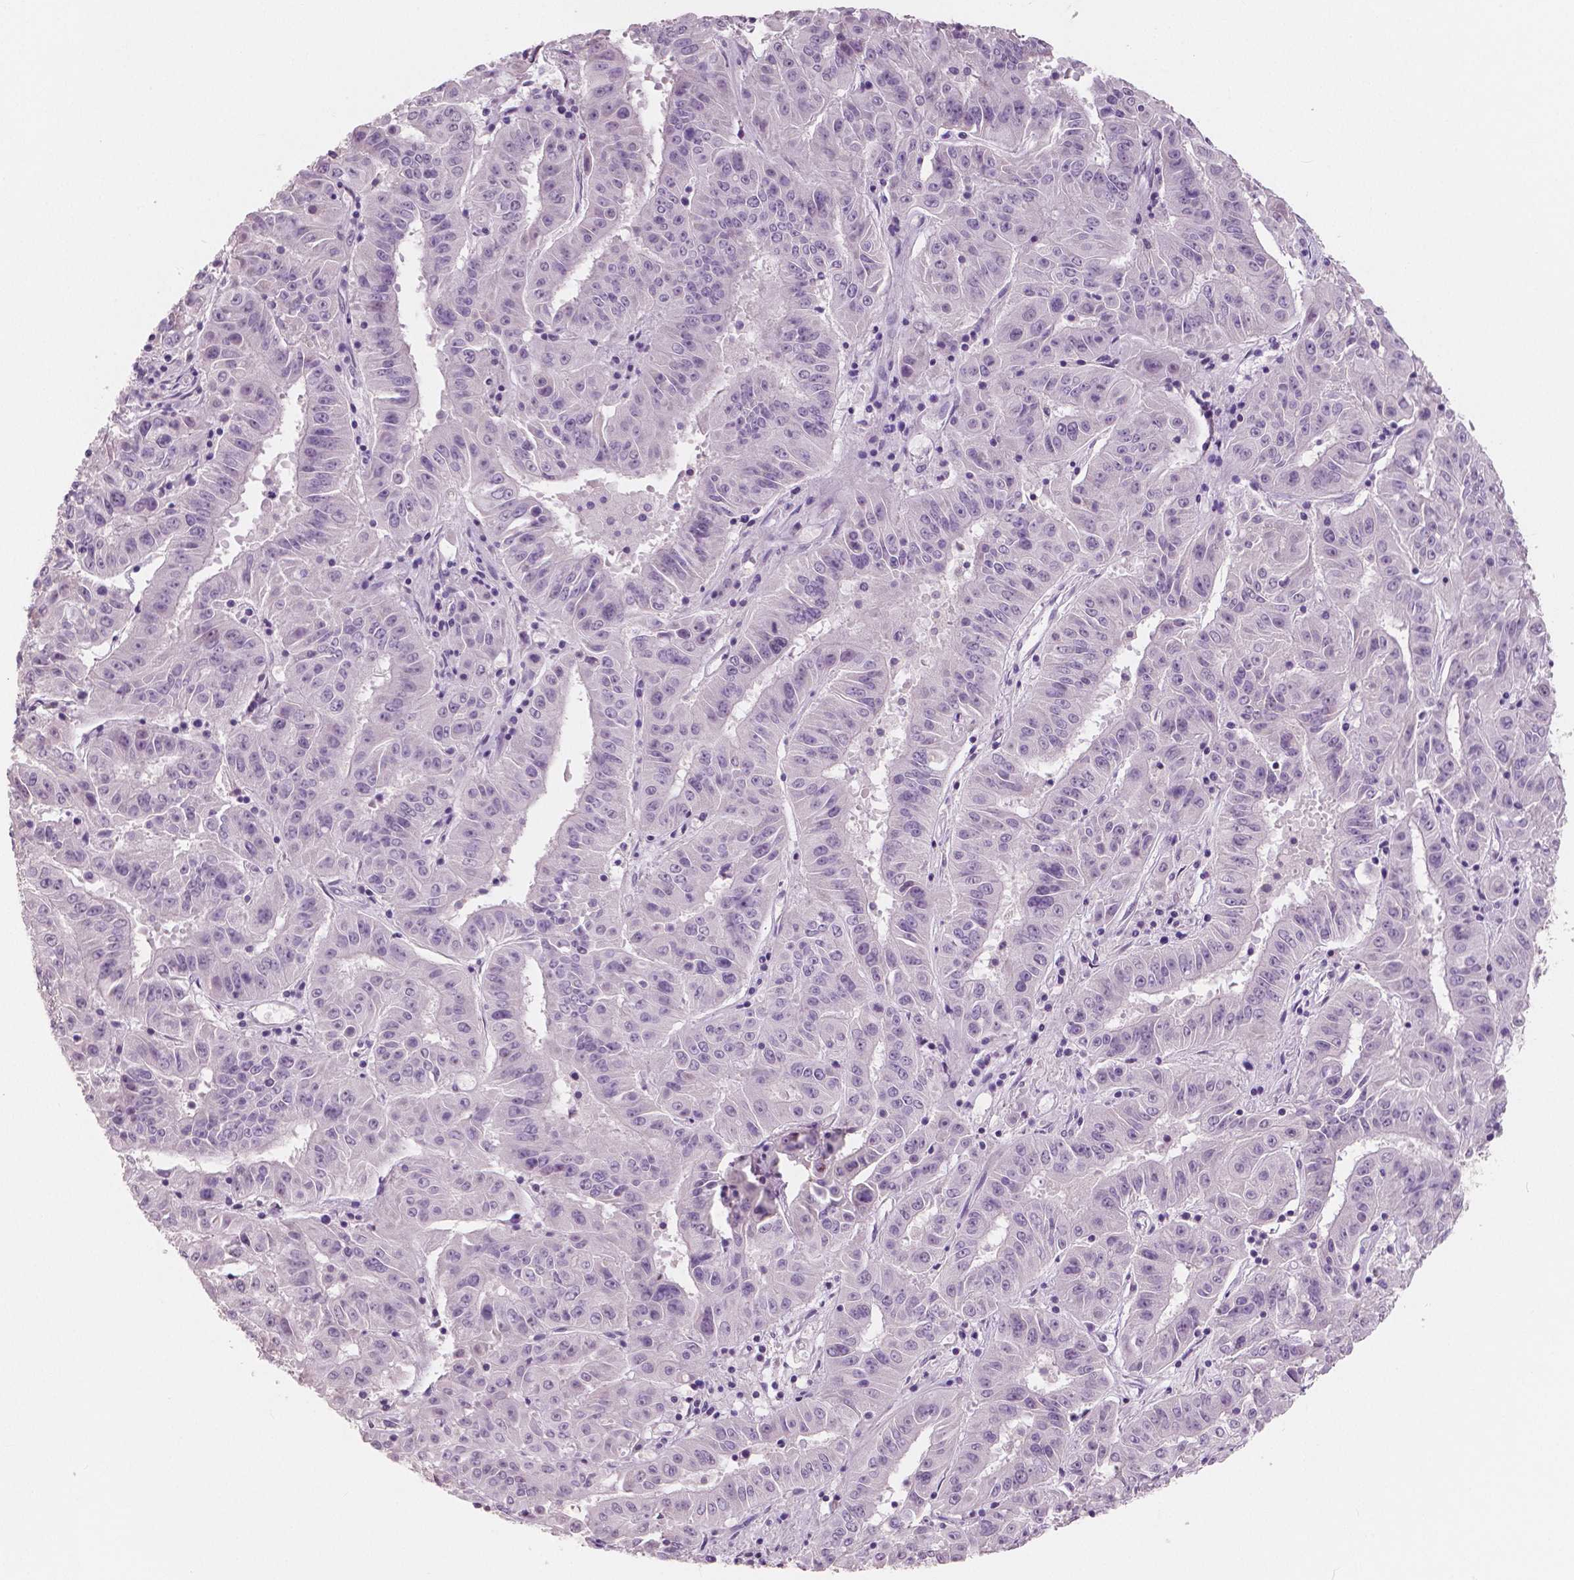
{"staining": {"intensity": "negative", "quantity": "none", "location": "none"}, "tissue": "pancreatic cancer", "cell_type": "Tumor cells", "image_type": "cancer", "snomed": [{"axis": "morphology", "description": "Adenocarcinoma, NOS"}, {"axis": "topography", "description": "Pancreas"}], "caption": "Tumor cells show no significant protein positivity in adenocarcinoma (pancreatic).", "gene": "NECAB1", "patient": {"sex": "male", "age": 63}}